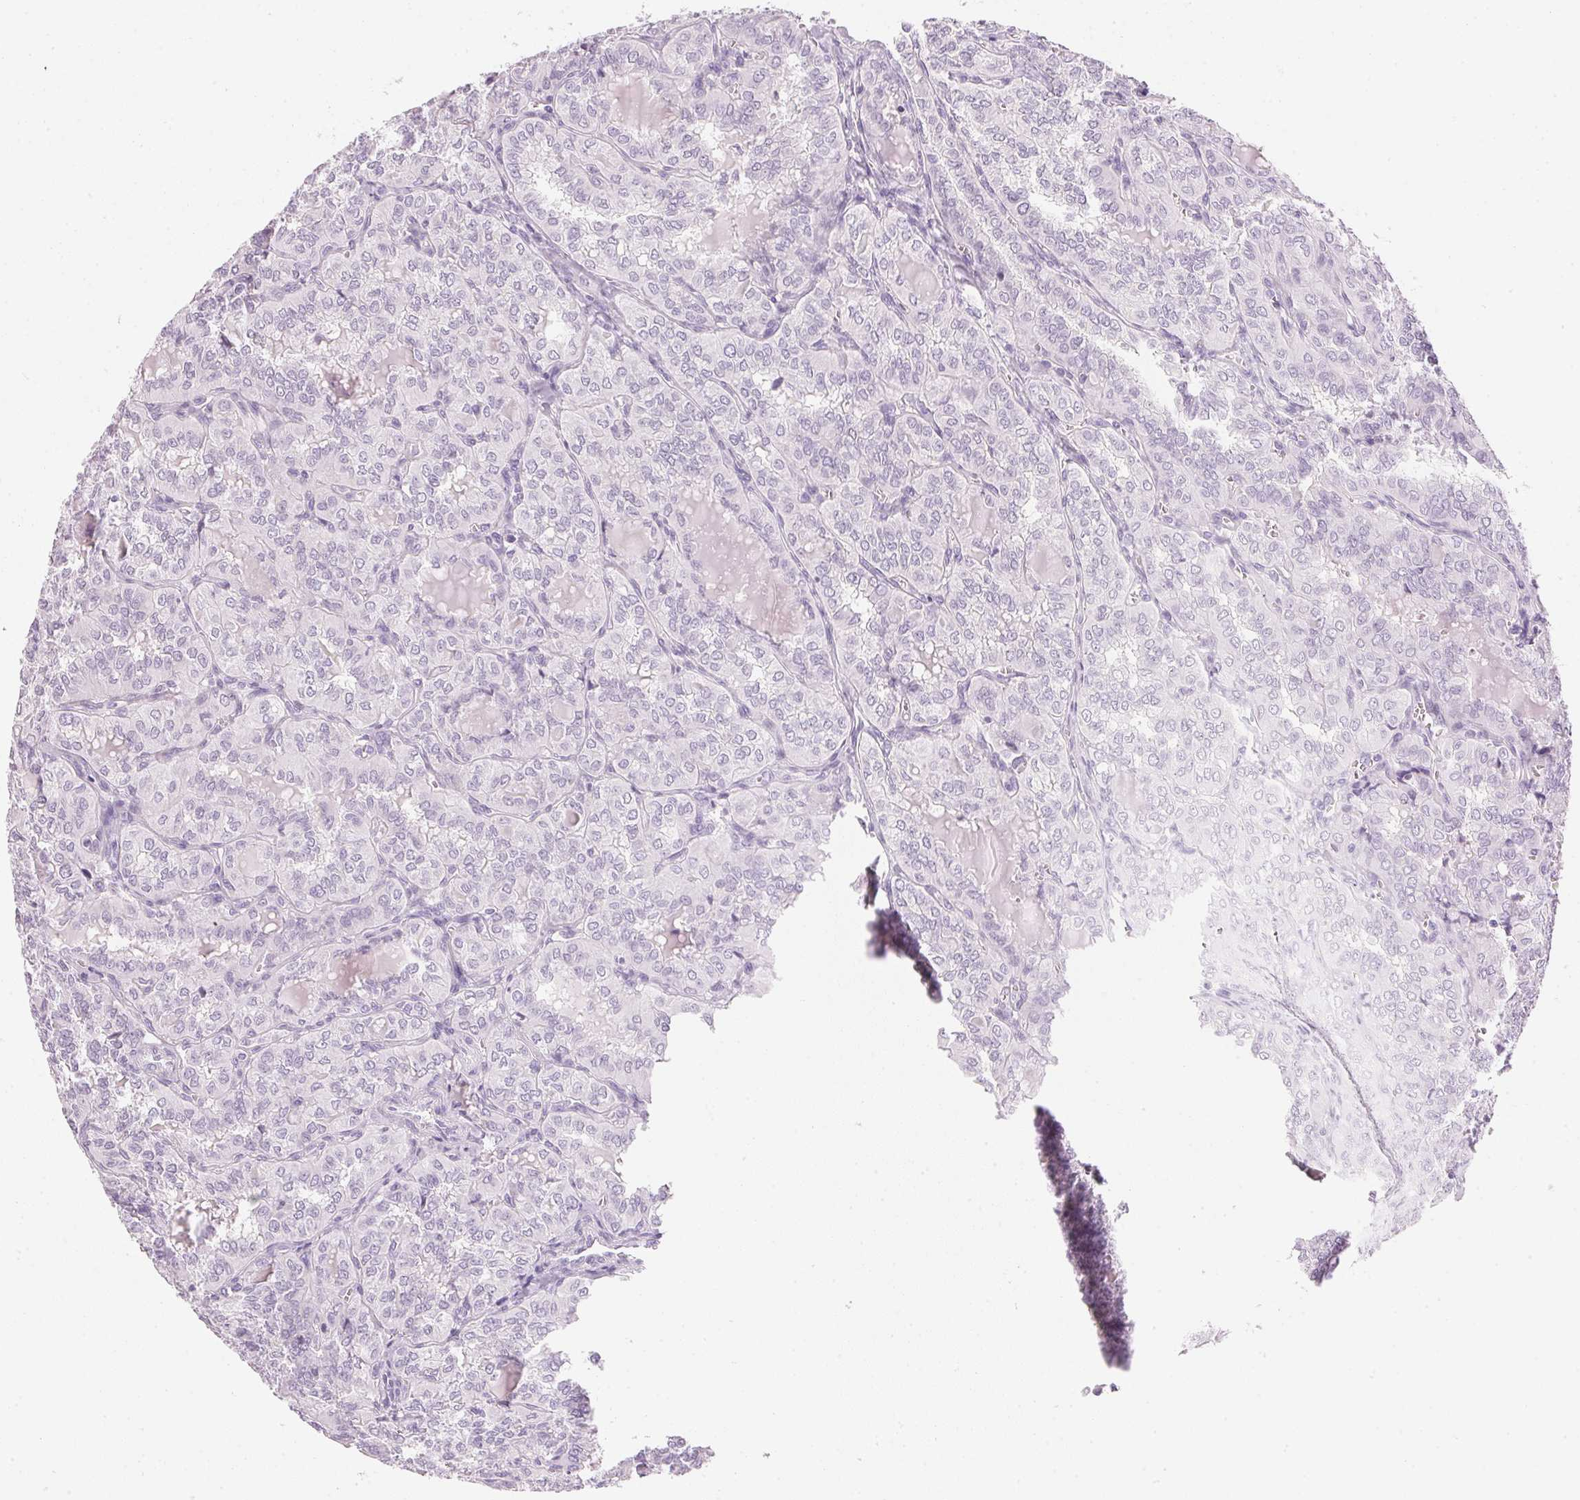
{"staining": {"intensity": "negative", "quantity": "none", "location": "none"}, "tissue": "thyroid cancer", "cell_type": "Tumor cells", "image_type": "cancer", "snomed": [{"axis": "morphology", "description": "Papillary adenocarcinoma, NOS"}, {"axis": "topography", "description": "Thyroid gland"}], "caption": "This is an immunohistochemistry image of human thyroid cancer (papillary adenocarcinoma). There is no staining in tumor cells.", "gene": "IGFBP1", "patient": {"sex": "female", "age": 41}}